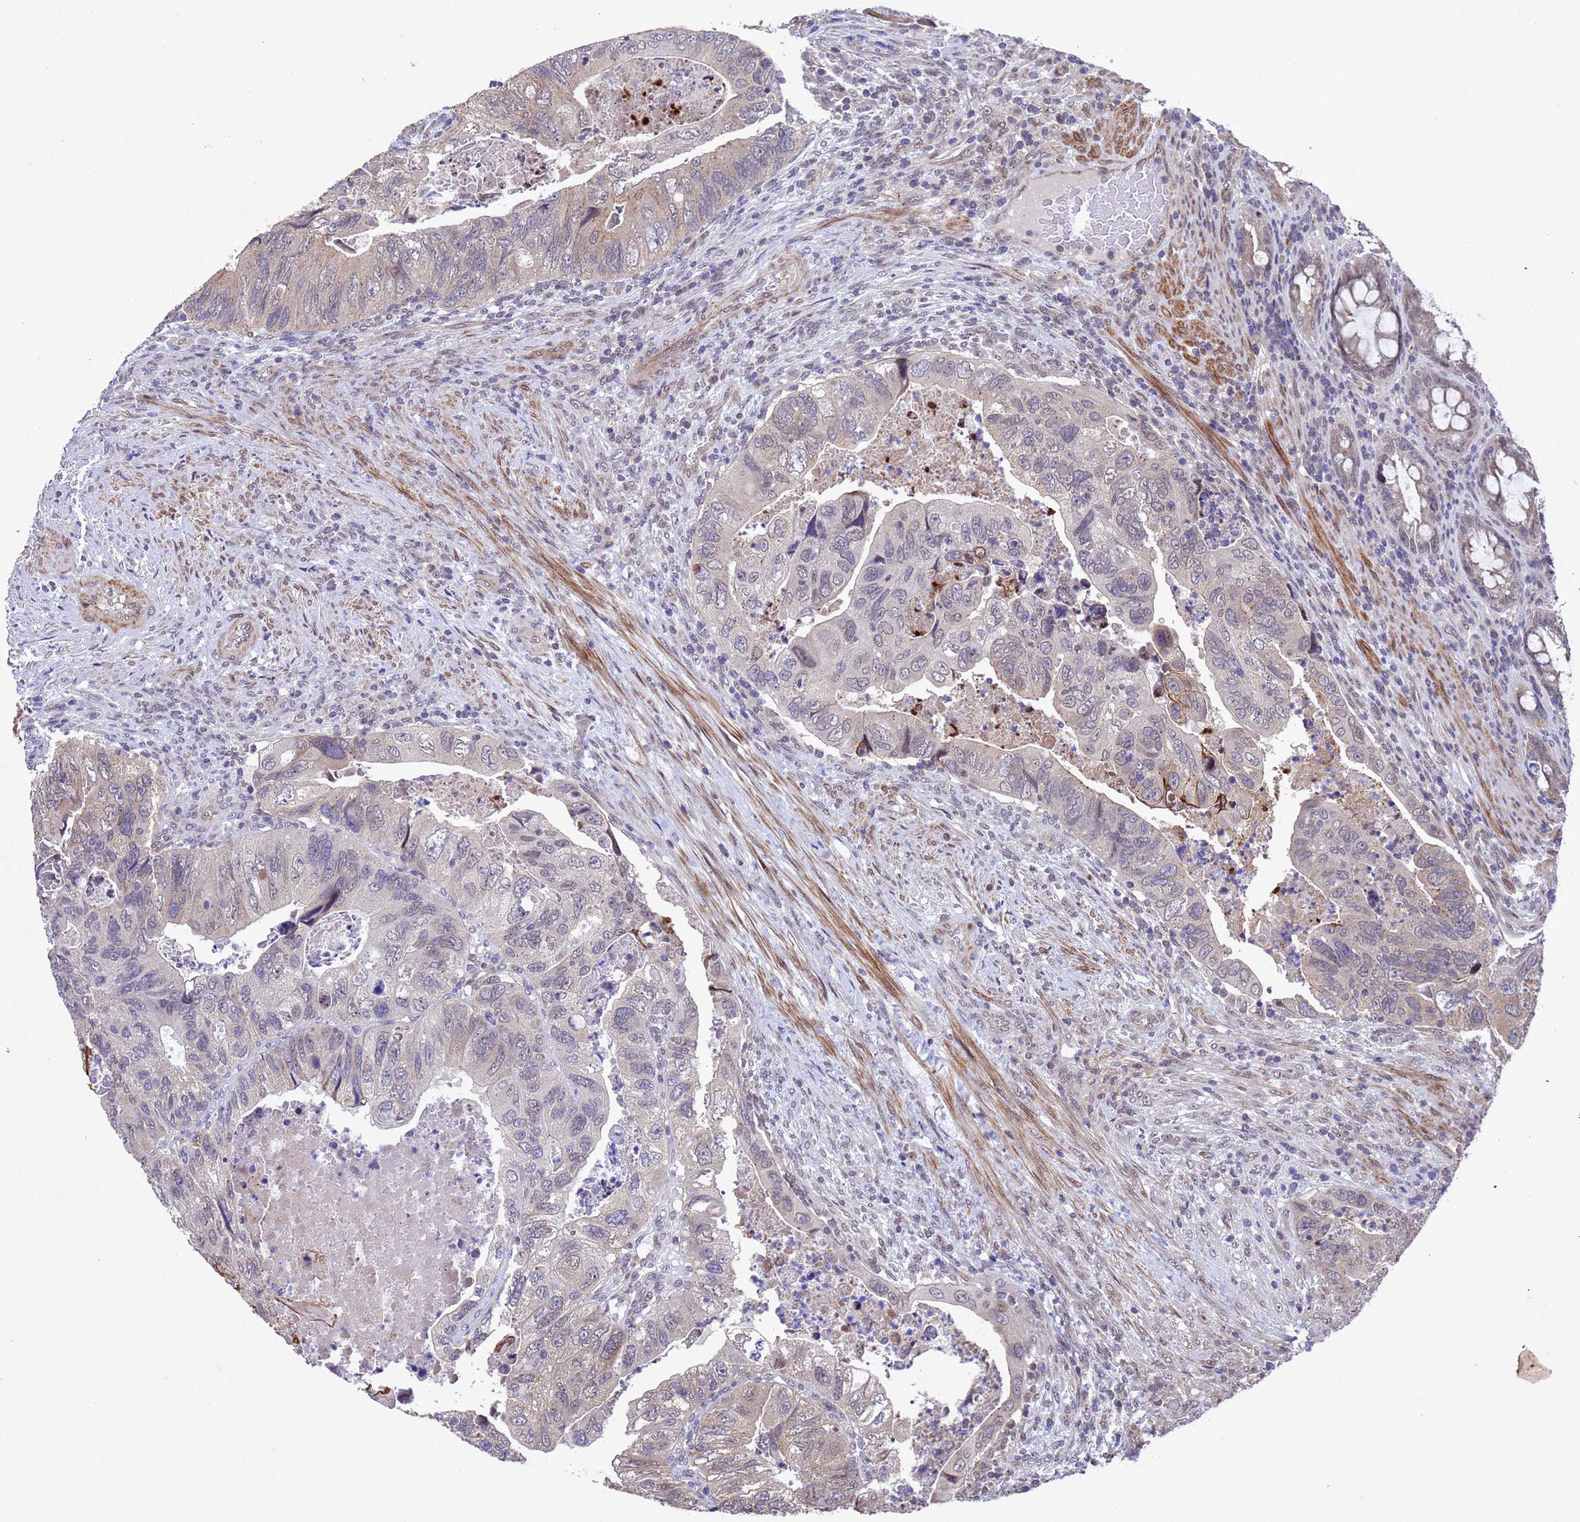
{"staining": {"intensity": "weak", "quantity": "25%-75%", "location": "cytoplasmic/membranous,nuclear"}, "tissue": "colorectal cancer", "cell_type": "Tumor cells", "image_type": "cancer", "snomed": [{"axis": "morphology", "description": "Adenocarcinoma, NOS"}, {"axis": "topography", "description": "Rectum"}], "caption": "Protein expression analysis of human colorectal cancer reveals weak cytoplasmic/membranous and nuclear staining in about 25%-75% of tumor cells.", "gene": "TBK1", "patient": {"sex": "male", "age": 63}}